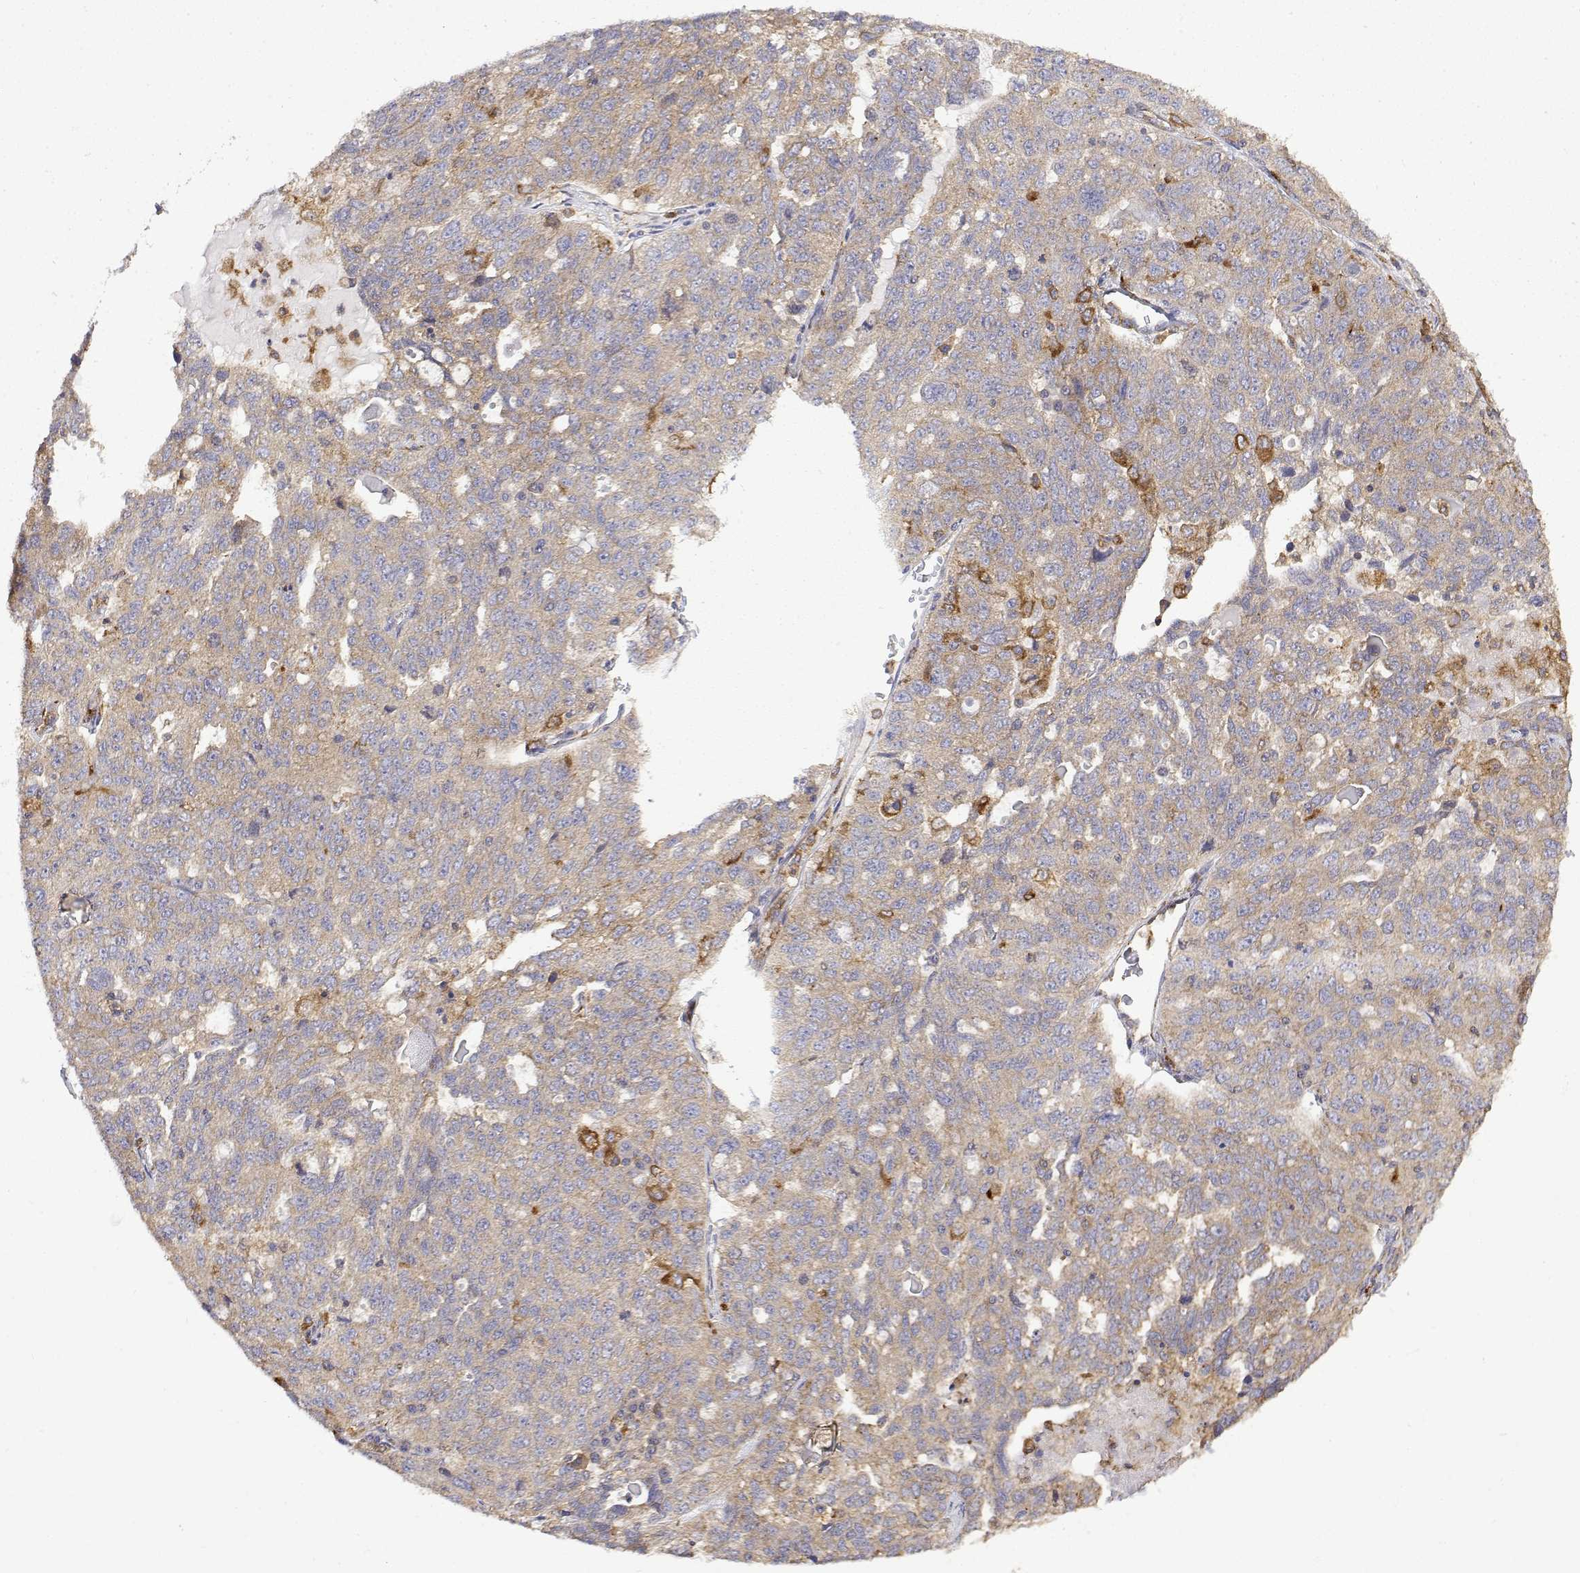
{"staining": {"intensity": "weak", "quantity": "<25%", "location": "cytoplasmic/membranous"}, "tissue": "ovarian cancer", "cell_type": "Tumor cells", "image_type": "cancer", "snomed": [{"axis": "morphology", "description": "Cystadenocarcinoma, serous, NOS"}, {"axis": "topography", "description": "Ovary"}], "caption": "Immunohistochemistry micrograph of ovarian serous cystadenocarcinoma stained for a protein (brown), which shows no positivity in tumor cells. (DAB immunohistochemistry (IHC) visualized using brightfield microscopy, high magnification).", "gene": "PACSIN2", "patient": {"sex": "female", "age": 71}}